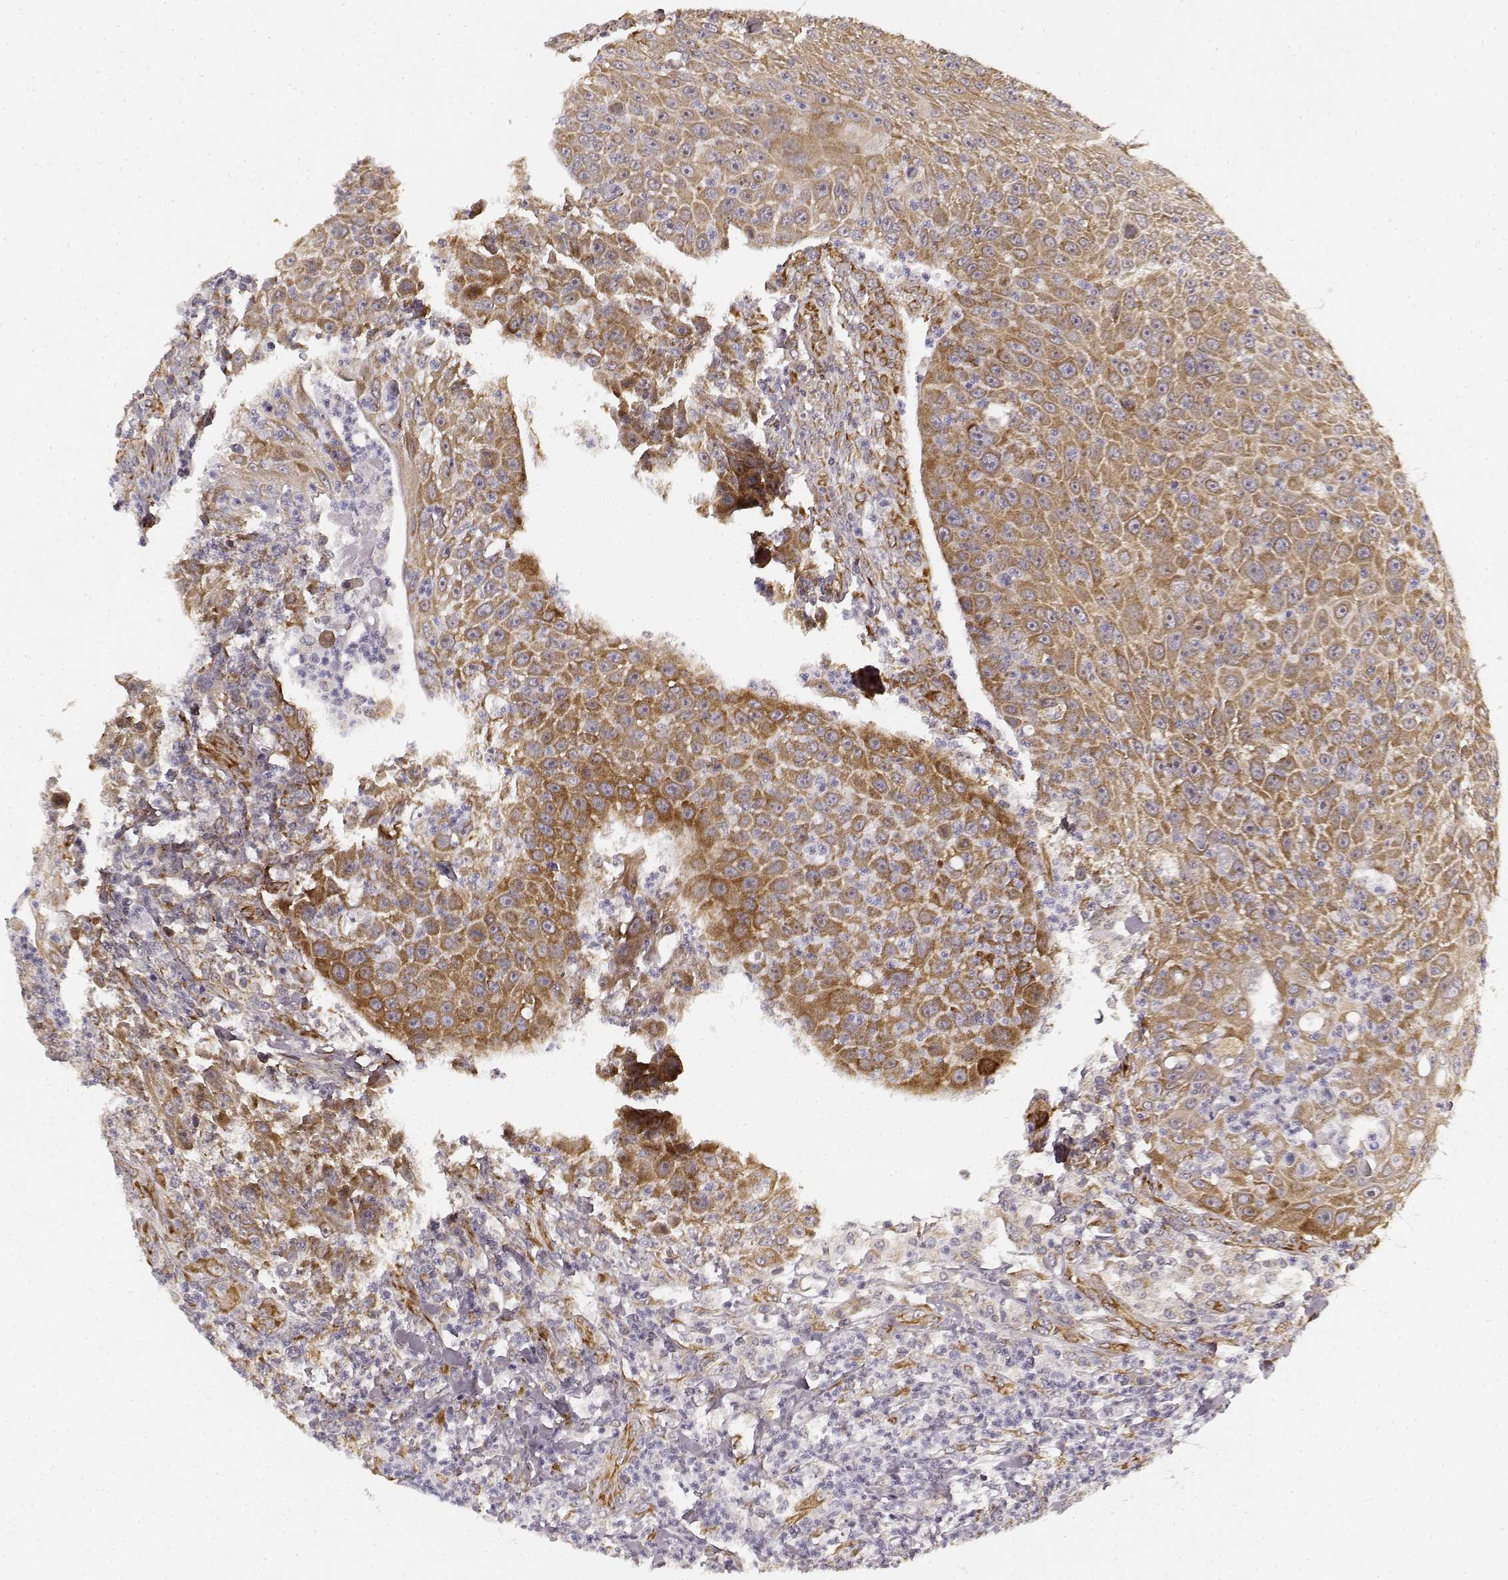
{"staining": {"intensity": "moderate", "quantity": "25%-75%", "location": "cytoplasmic/membranous"}, "tissue": "head and neck cancer", "cell_type": "Tumor cells", "image_type": "cancer", "snomed": [{"axis": "morphology", "description": "Squamous cell carcinoma, NOS"}, {"axis": "topography", "description": "Head-Neck"}], "caption": "An image of human head and neck squamous cell carcinoma stained for a protein exhibits moderate cytoplasmic/membranous brown staining in tumor cells.", "gene": "TMEM14A", "patient": {"sex": "male", "age": 69}}